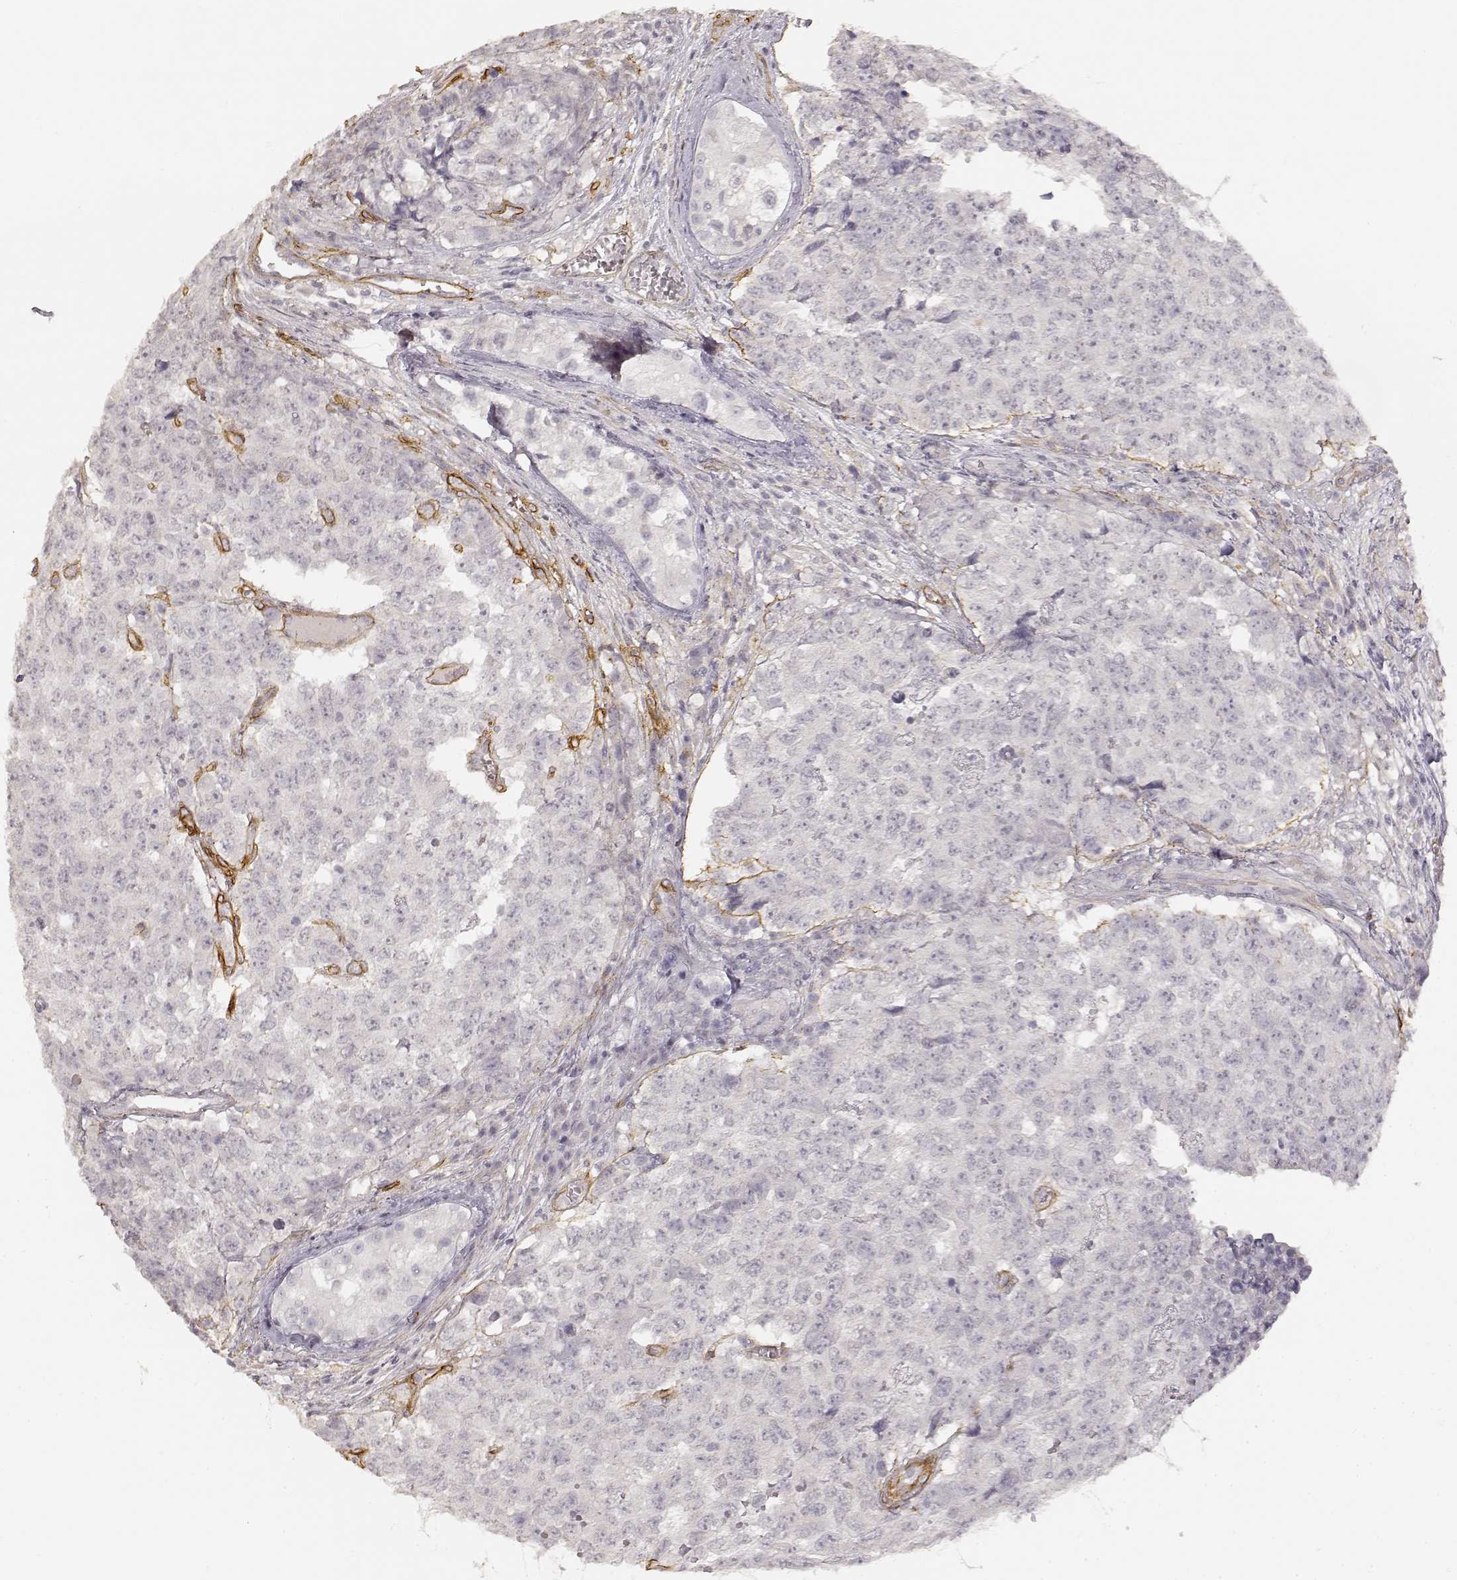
{"staining": {"intensity": "negative", "quantity": "none", "location": "none"}, "tissue": "testis cancer", "cell_type": "Tumor cells", "image_type": "cancer", "snomed": [{"axis": "morphology", "description": "Carcinoma, Embryonal, NOS"}, {"axis": "topography", "description": "Testis"}], "caption": "The micrograph reveals no staining of tumor cells in testis cancer.", "gene": "LAMA4", "patient": {"sex": "male", "age": 23}}